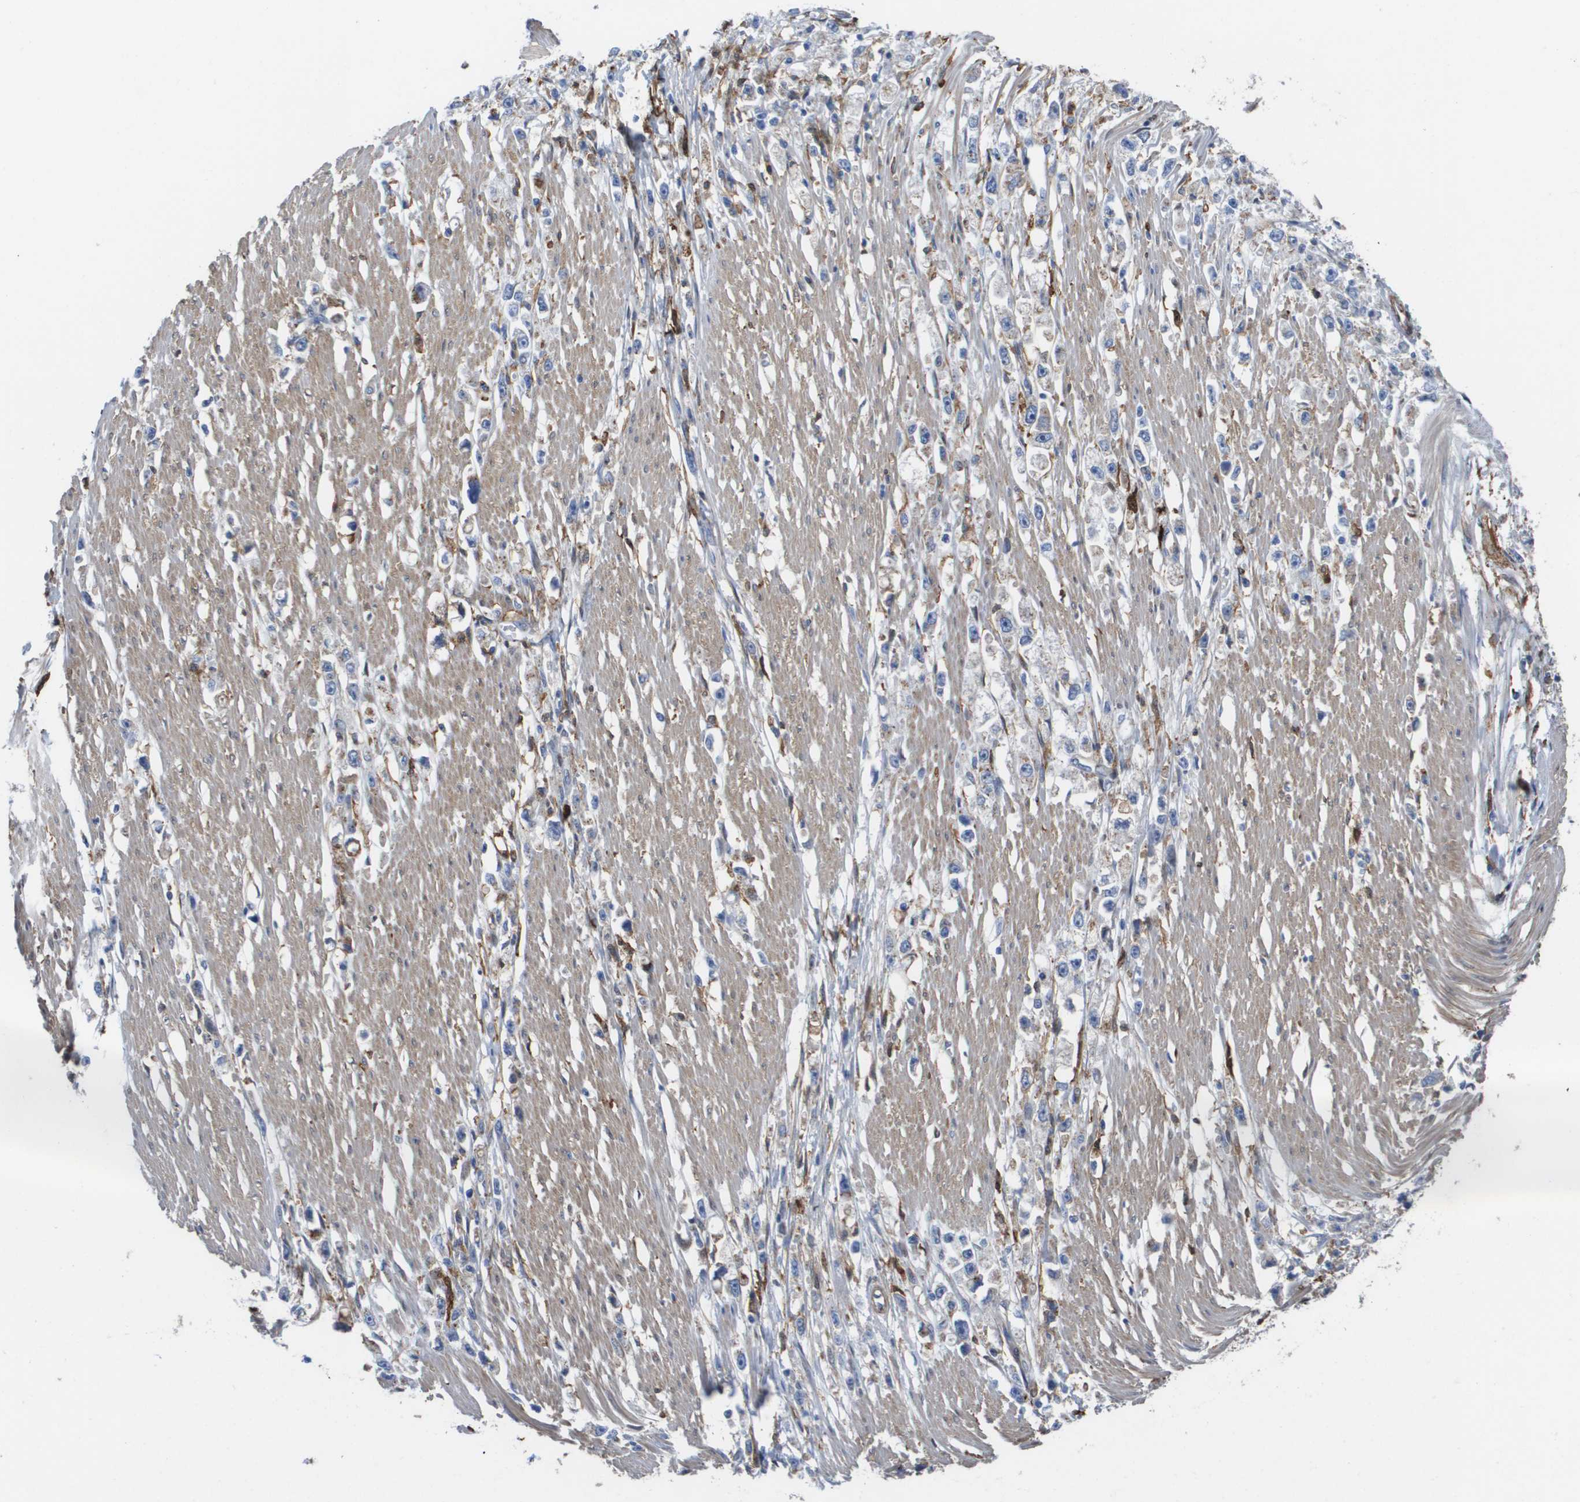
{"staining": {"intensity": "negative", "quantity": "none", "location": "none"}, "tissue": "stomach cancer", "cell_type": "Tumor cells", "image_type": "cancer", "snomed": [{"axis": "morphology", "description": "Adenocarcinoma, NOS"}, {"axis": "topography", "description": "Stomach"}], "caption": "Immunohistochemistry (IHC) histopathology image of neoplastic tissue: human stomach adenocarcinoma stained with DAB shows no significant protein expression in tumor cells.", "gene": "SLC37A2", "patient": {"sex": "female", "age": 59}}